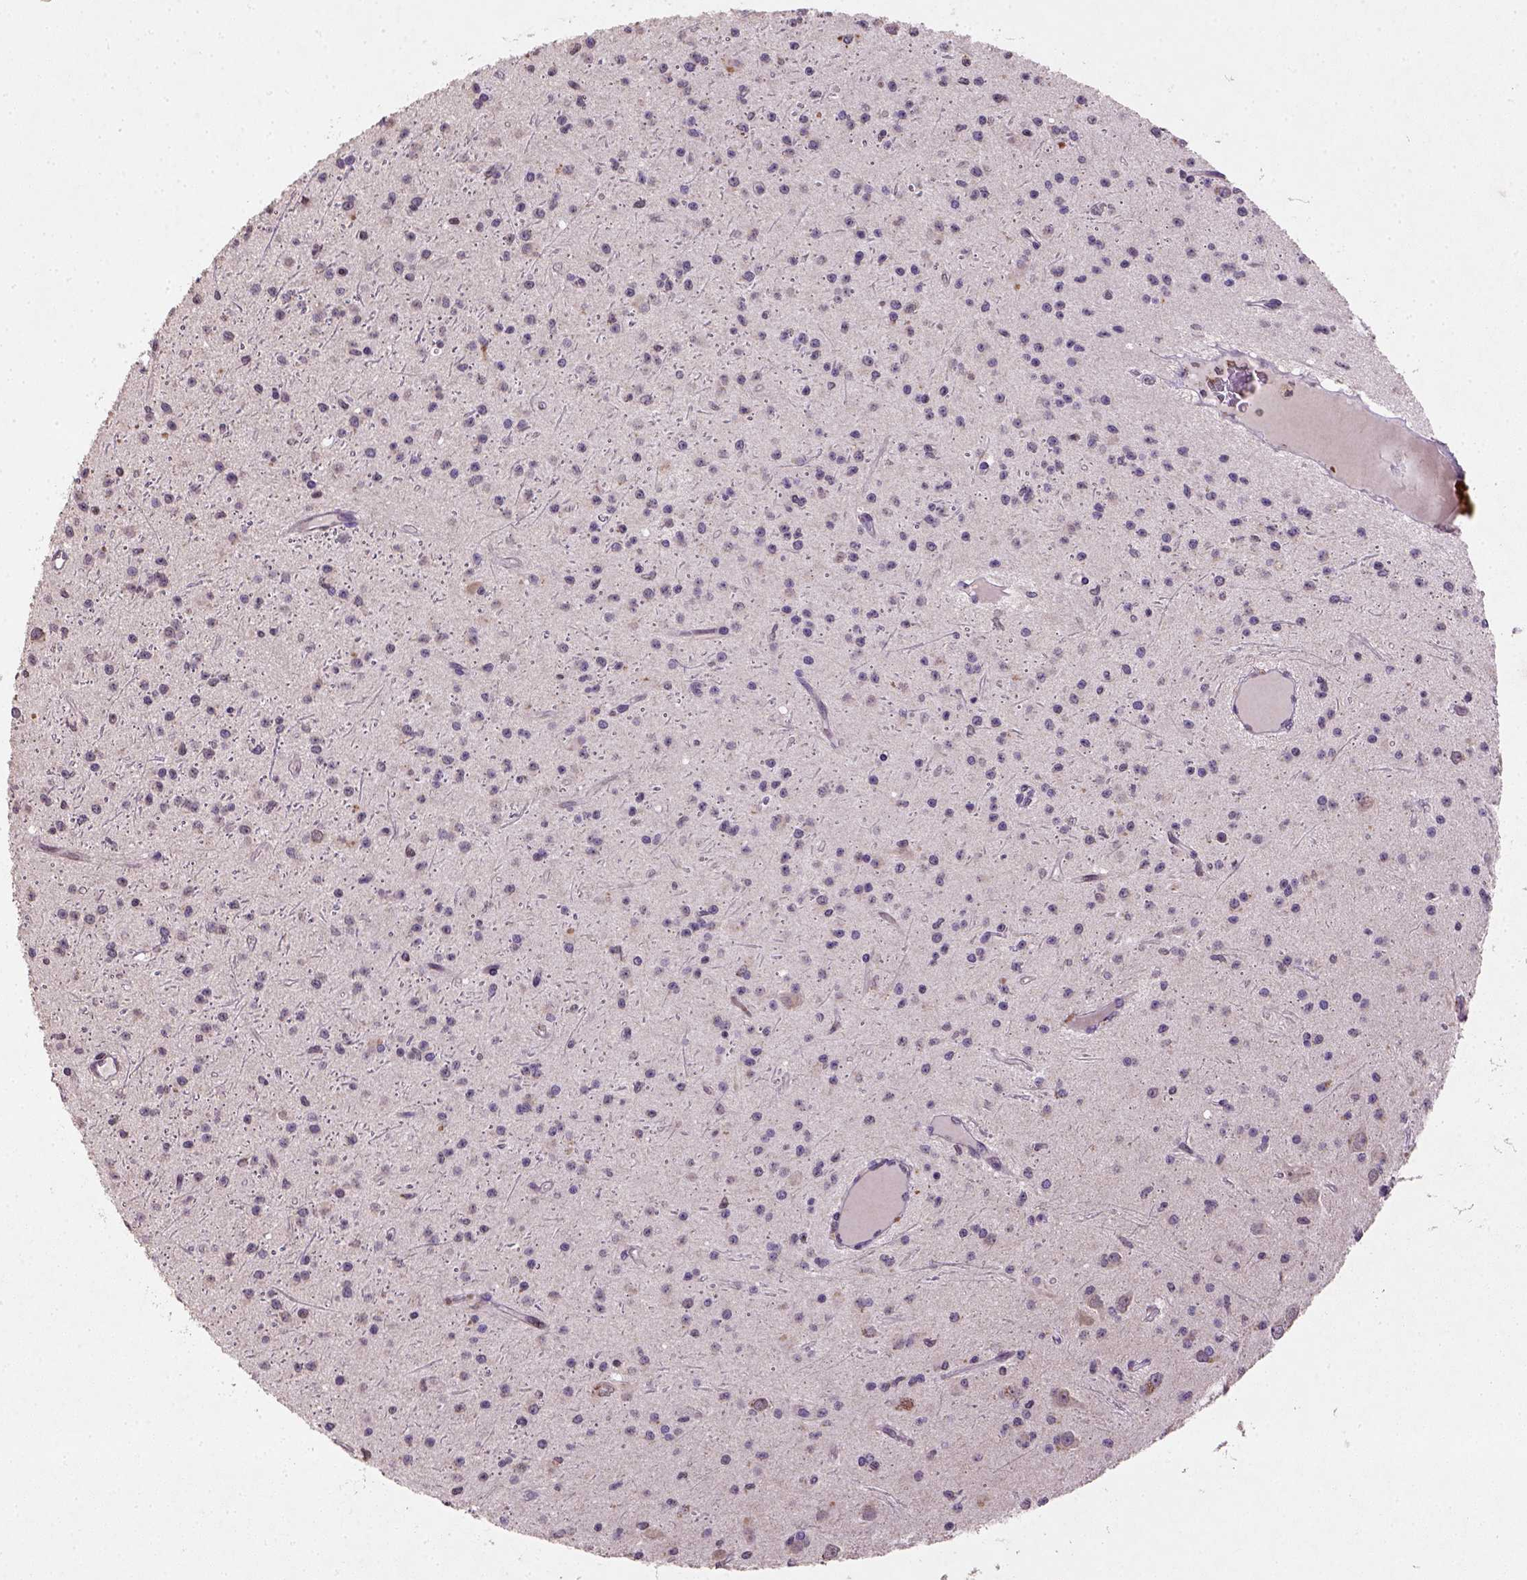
{"staining": {"intensity": "negative", "quantity": "none", "location": "none"}, "tissue": "glioma", "cell_type": "Tumor cells", "image_type": "cancer", "snomed": [{"axis": "morphology", "description": "Glioma, malignant, Low grade"}, {"axis": "topography", "description": "Brain"}], "caption": "The image displays no significant positivity in tumor cells of glioma.", "gene": "NUDT3", "patient": {"sex": "male", "age": 27}}